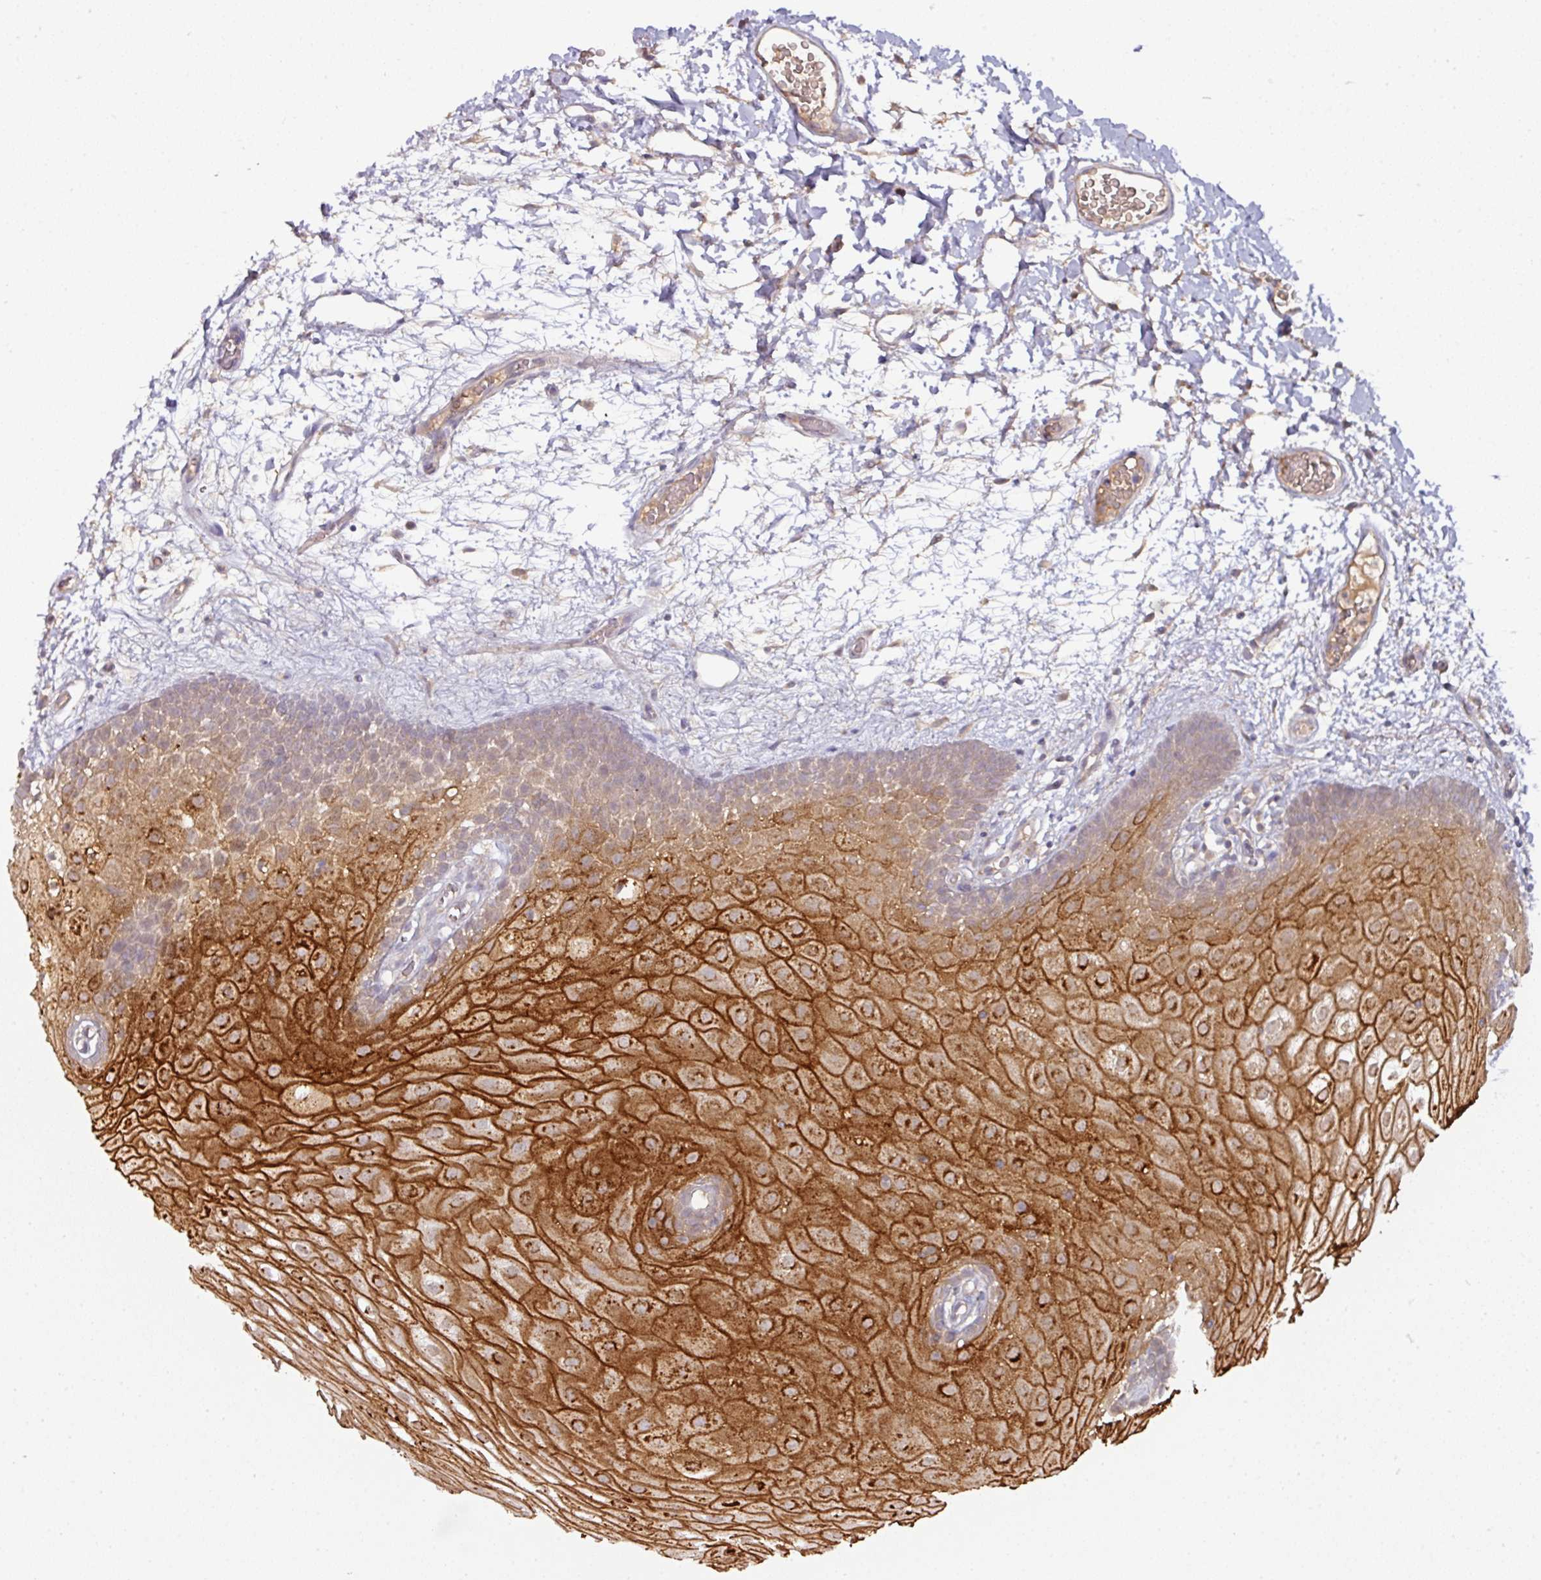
{"staining": {"intensity": "strong", "quantity": "<25%", "location": "cytoplasmic/membranous"}, "tissue": "oral mucosa", "cell_type": "Squamous epithelial cells", "image_type": "normal", "snomed": [{"axis": "morphology", "description": "Normal tissue, NOS"}, {"axis": "morphology", "description": "Squamous cell carcinoma, NOS"}, {"axis": "topography", "description": "Oral tissue"}, {"axis": "topography", "description": "Tounge, NOS"}, {"axis": "topography", "description": "Head-Neck"}], "caption": "The micrograph reveals staining of benign oral mucosa, revealing strong cytoplasmic/membranous protein expression (brown color) within squamous epithelial cells. (DAB (3,3'-diaminobenzidine) IHC, brown staining for protein, blue staining for nuclei).", "gene": "CTDSP2", "patient": {"sex": "male", "age": 76}}